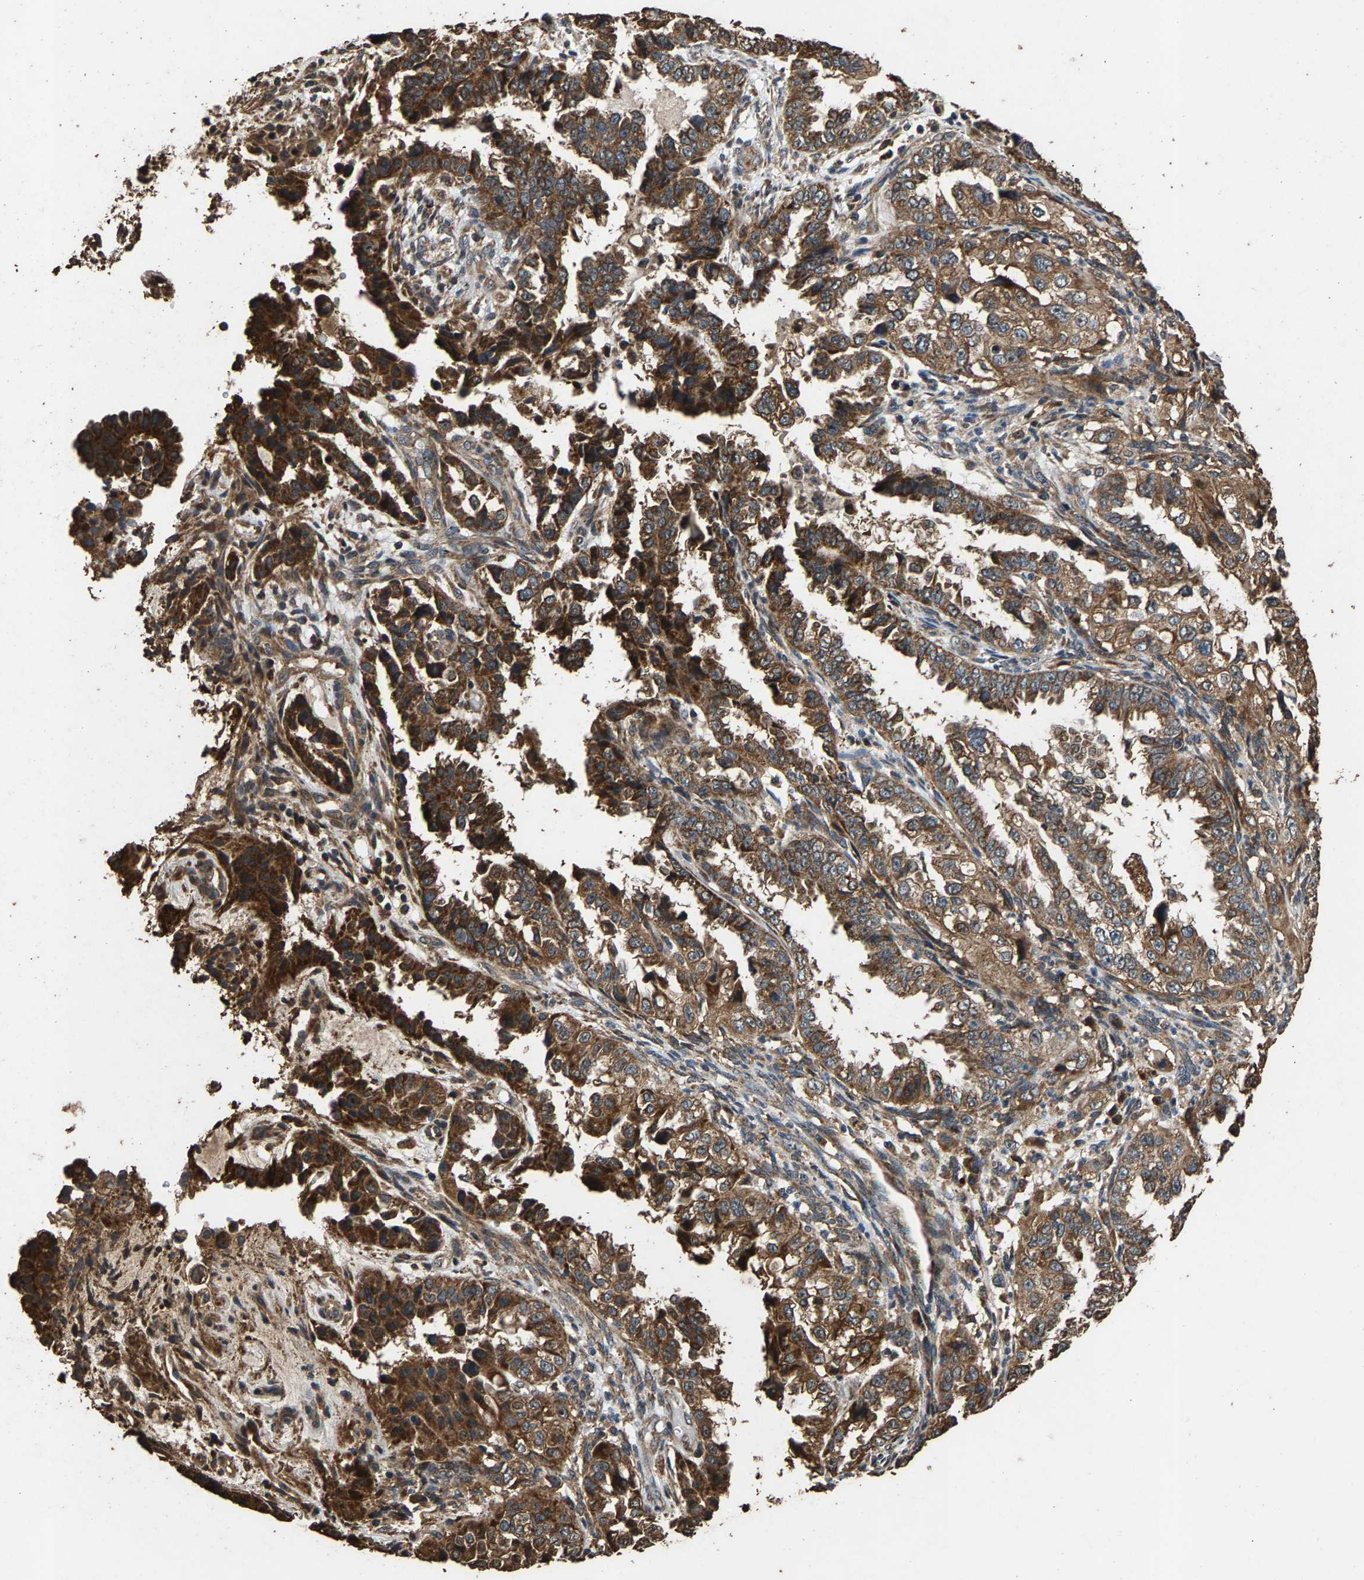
{"staining": {"intensity": "strong", "quantity": ">75%", "location": "cytoplasmic/membranous"}, "tissue": "endometrial cancer", "cell_type": "Tumor cells", "image_type": "cancer", "snomed": [{"axis": "morphology", "description": "Adenocarcinoma, NOS"}, {"axis": "topography", "description": "Endometrium"}], "caption": "Endometrial adenocarcinoma was stained to show a protein in brown. There is high levels of strong cytoplasmic/membranous expression in about >75% of tumor cells.", "gene": "MRPL27", "patient": {"sex": "female", "age": 85}}